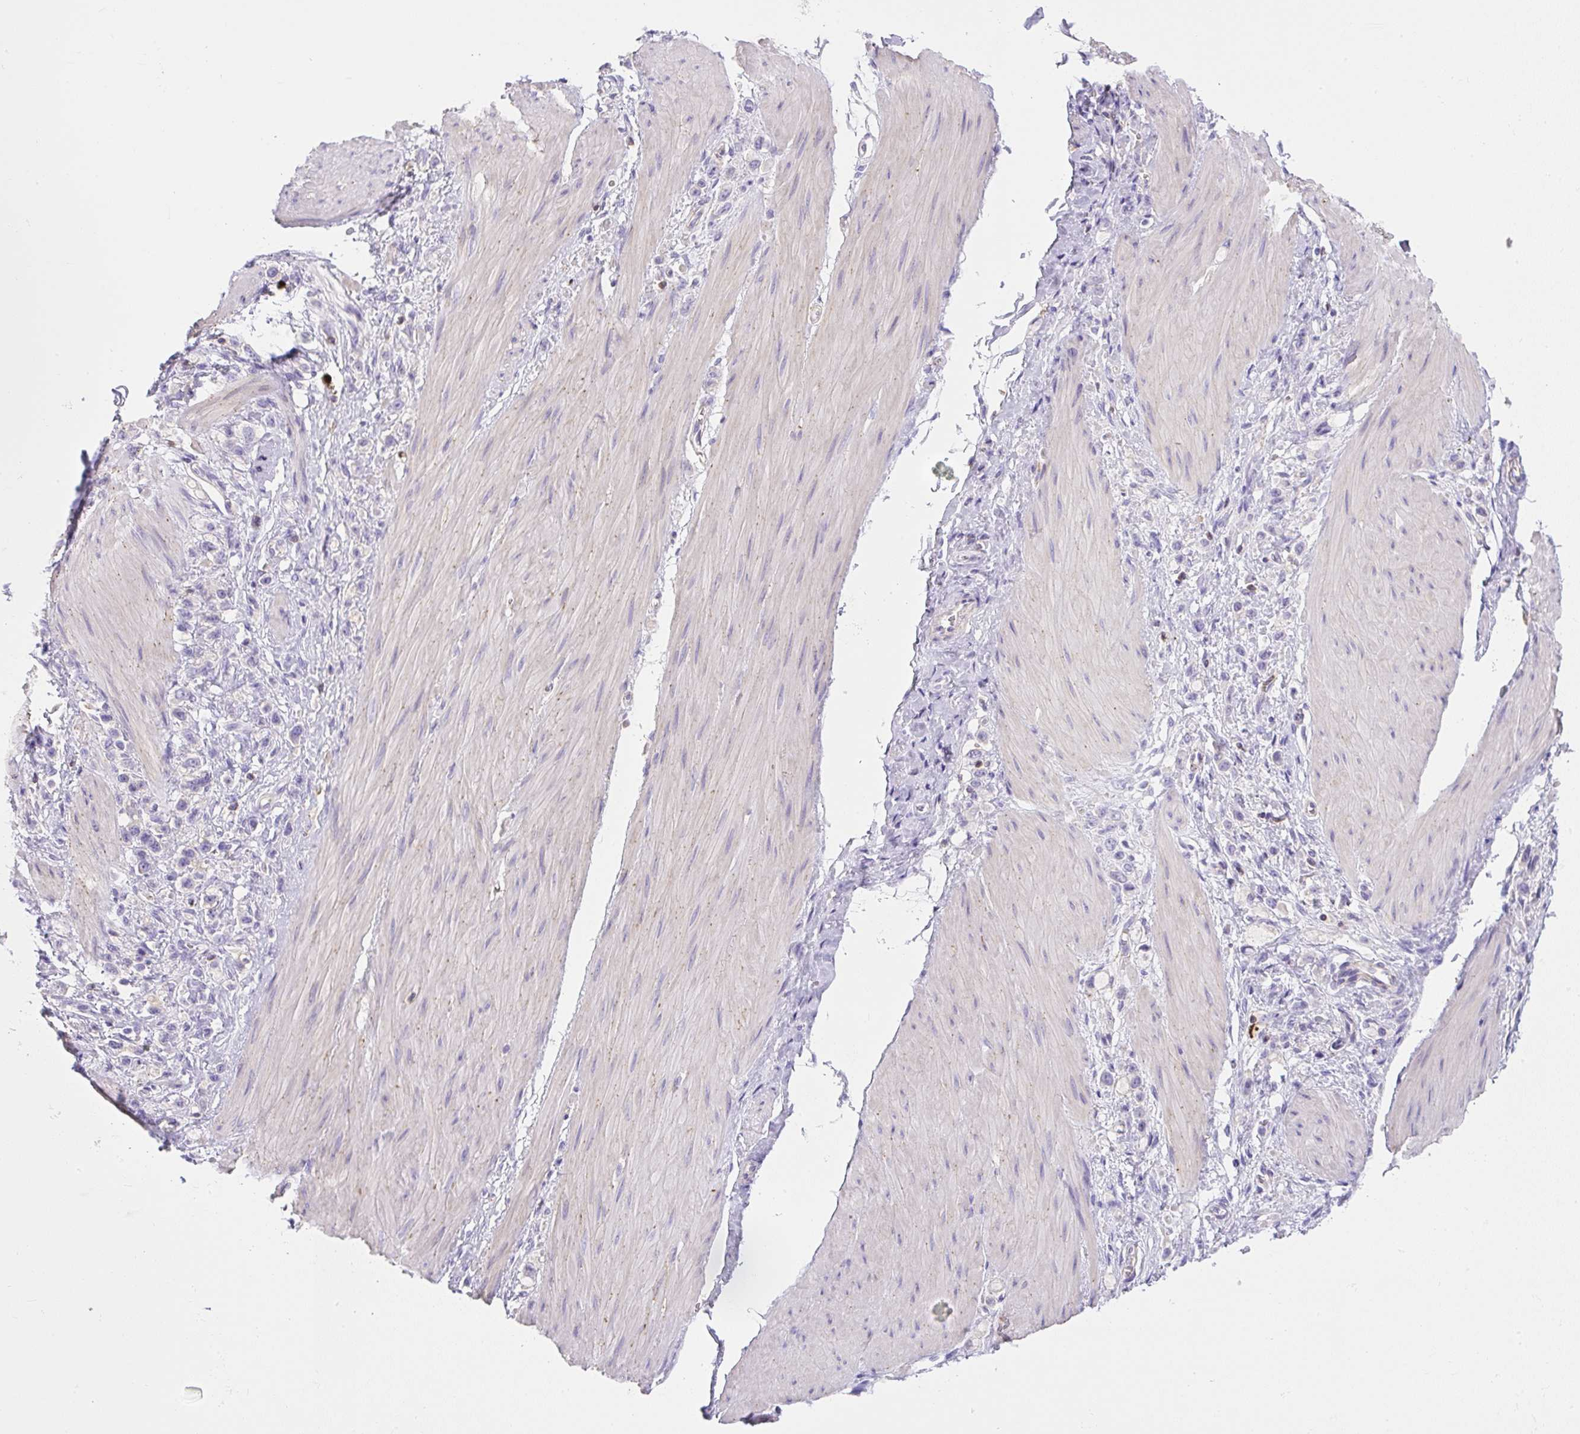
{"staining": {"intensity": "negative", "quantity": "none", "location": "none"}, "tissue": "stomach cancer", "cell_type": "Tumor cells", "image_type": "cancer", "snomed": [{"axis": "morphology", "description": "Adenocarcinoma, NOS"}, {"axis": "topography", "description": "Stomach"}], "caption": "This is an IHC micrograph of human stomach adenocarcinoma. There is no staining in tumor cells.", "gene": "PIP5KL1", "patient": {"sex": "female", "age": 65}}